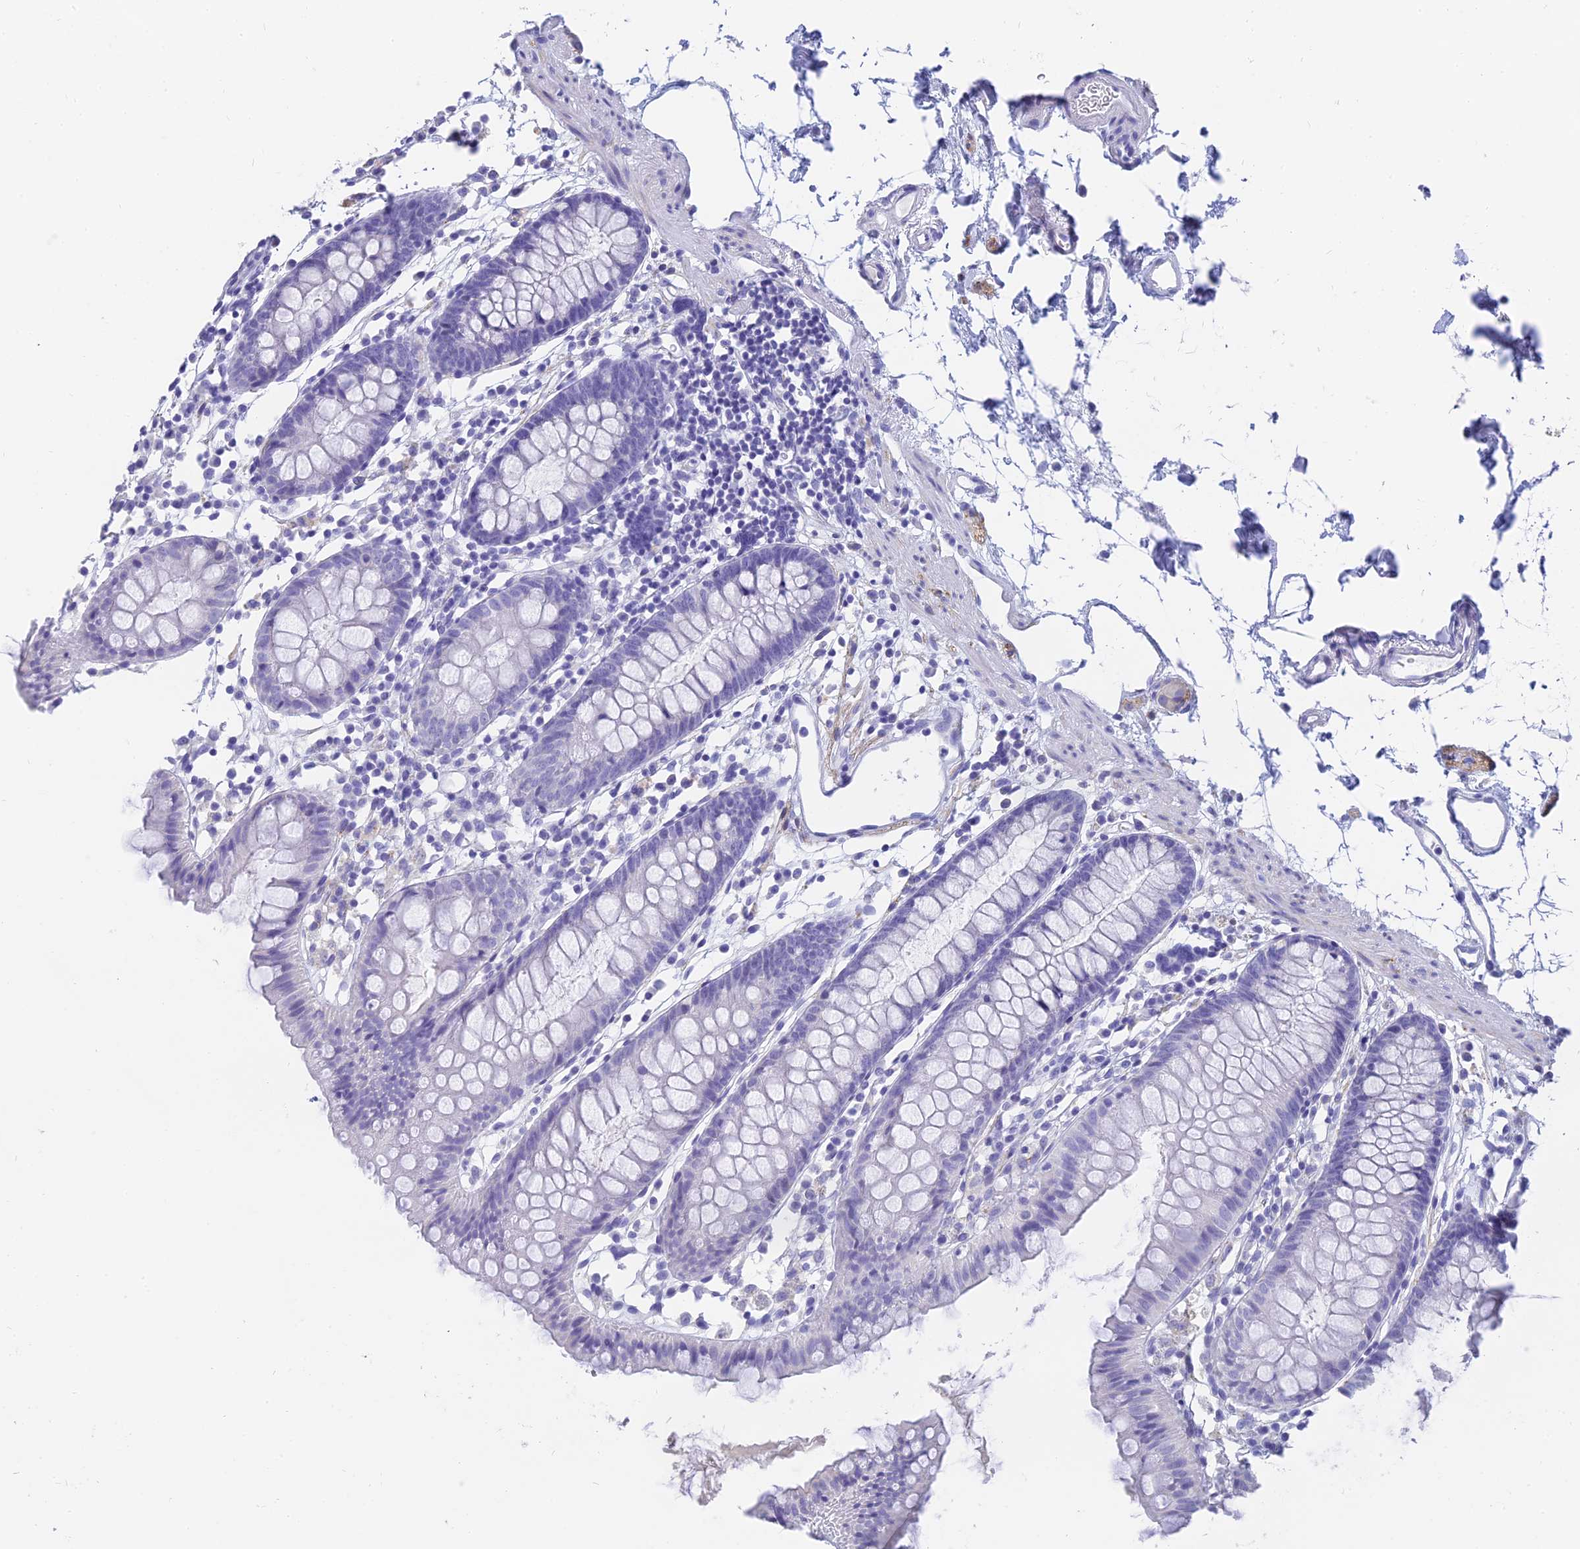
{"staining": {"intensity": "negative", "quantity": "none", "location": "none"}, "tissue": "colon", "cell_type": "Endothelial cells", "image_type": "normal", "snomed": [{"axis": "morphology", "description": "Normal tissue, NOS"}, {"axis": "topography", "description": "Colon"}], "caption": "Immunohistochemistry of unremarkable human colon displays no expression in endothelial cells.", "gene": "SLC36A2", "patient": {"sex": "female", "age": 84}}